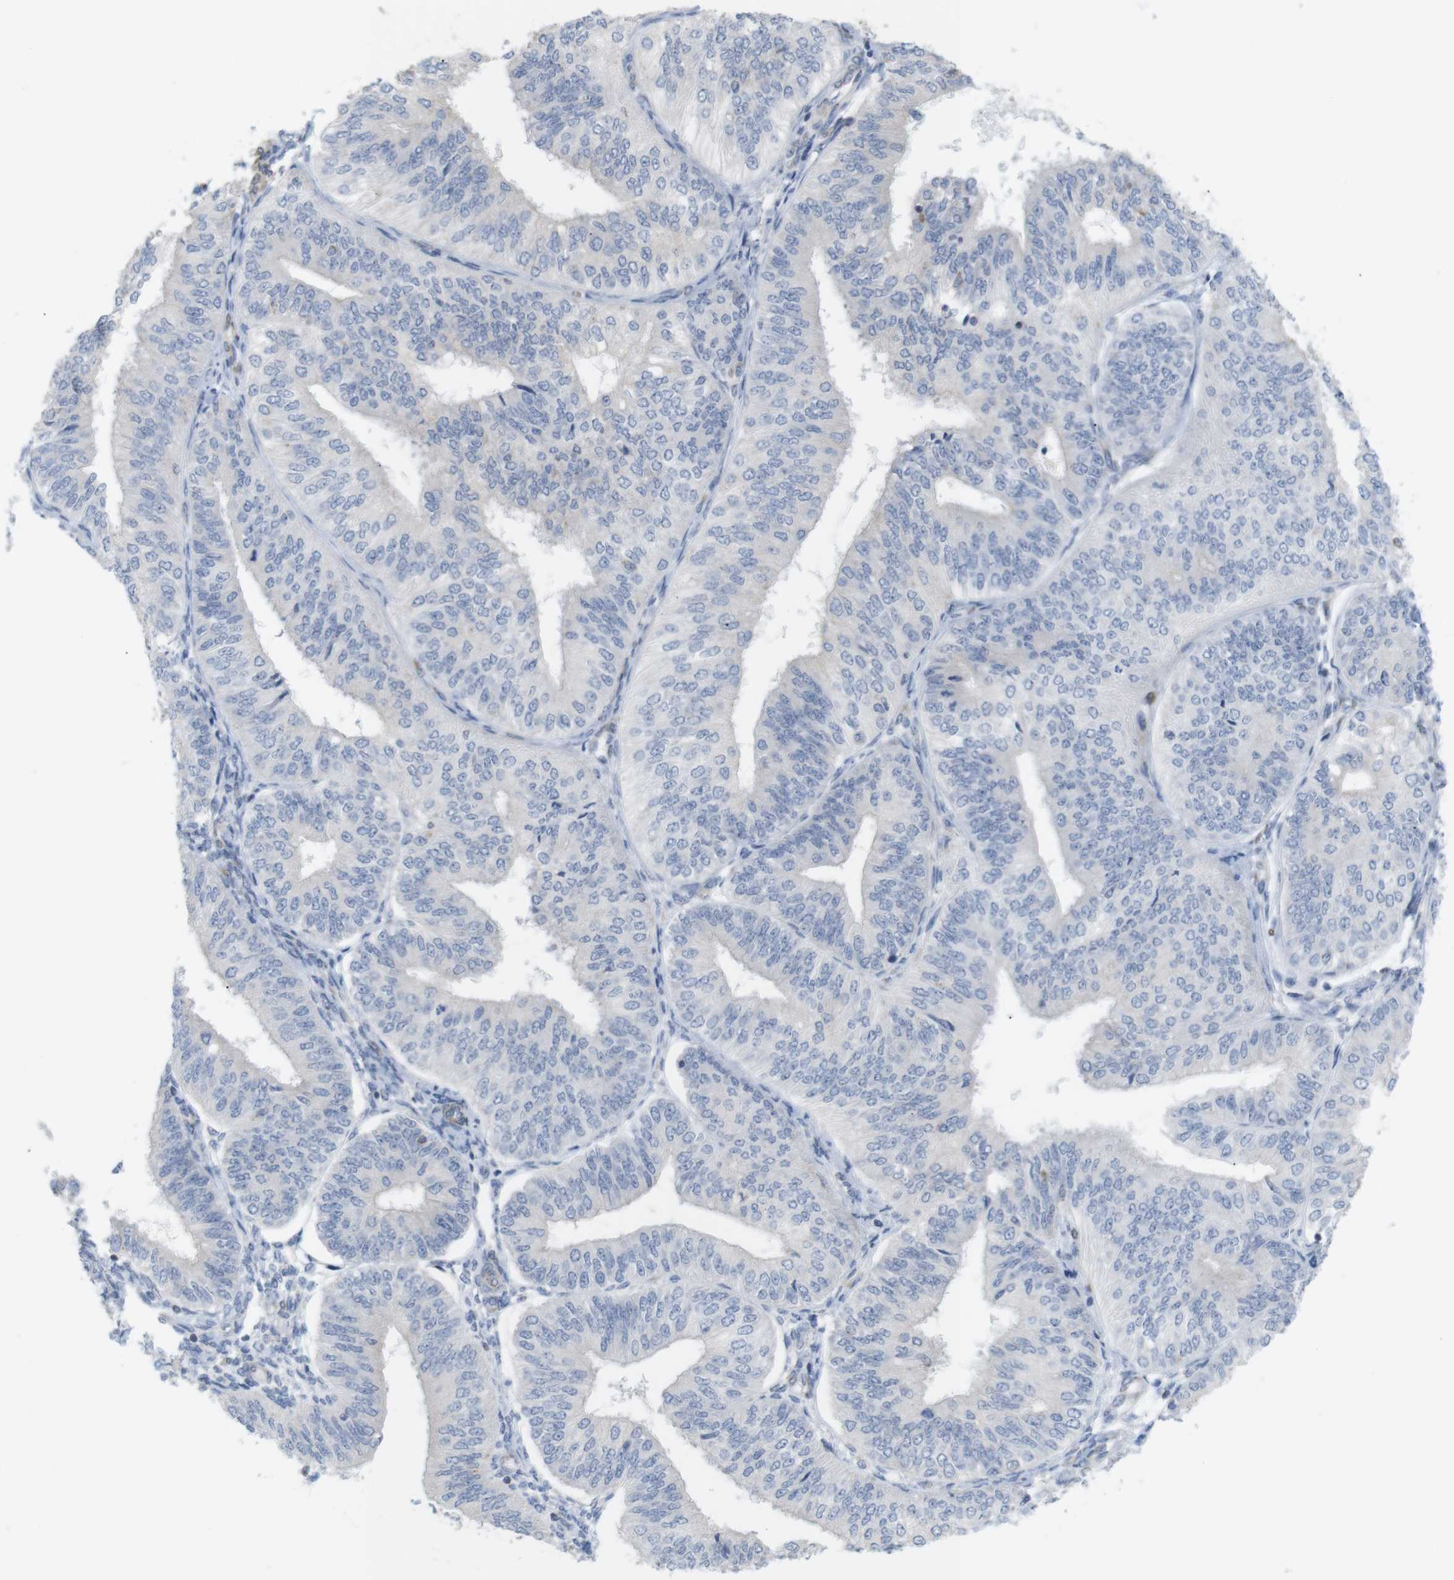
{"staining": {"intensity": "negative", "quantity": "none", "location": "none"}, "tissue": "endometrial cancer", "cell_type": "Tumor cells", "image_type": "cancer", "snomed": [{"axis": "morphology", "description": "Adenocarcinoma, NOS"}, {"axis": "topography", "description": "Endometrium"}], "caption": "An immunohistochemistry (IHC) photomicrograph of endometrial cancer is shown. There is no staining in tumor cells of endometrial cancer.", "gene": "ITPR1", "patient": {"sex": "female", "age": 58}}